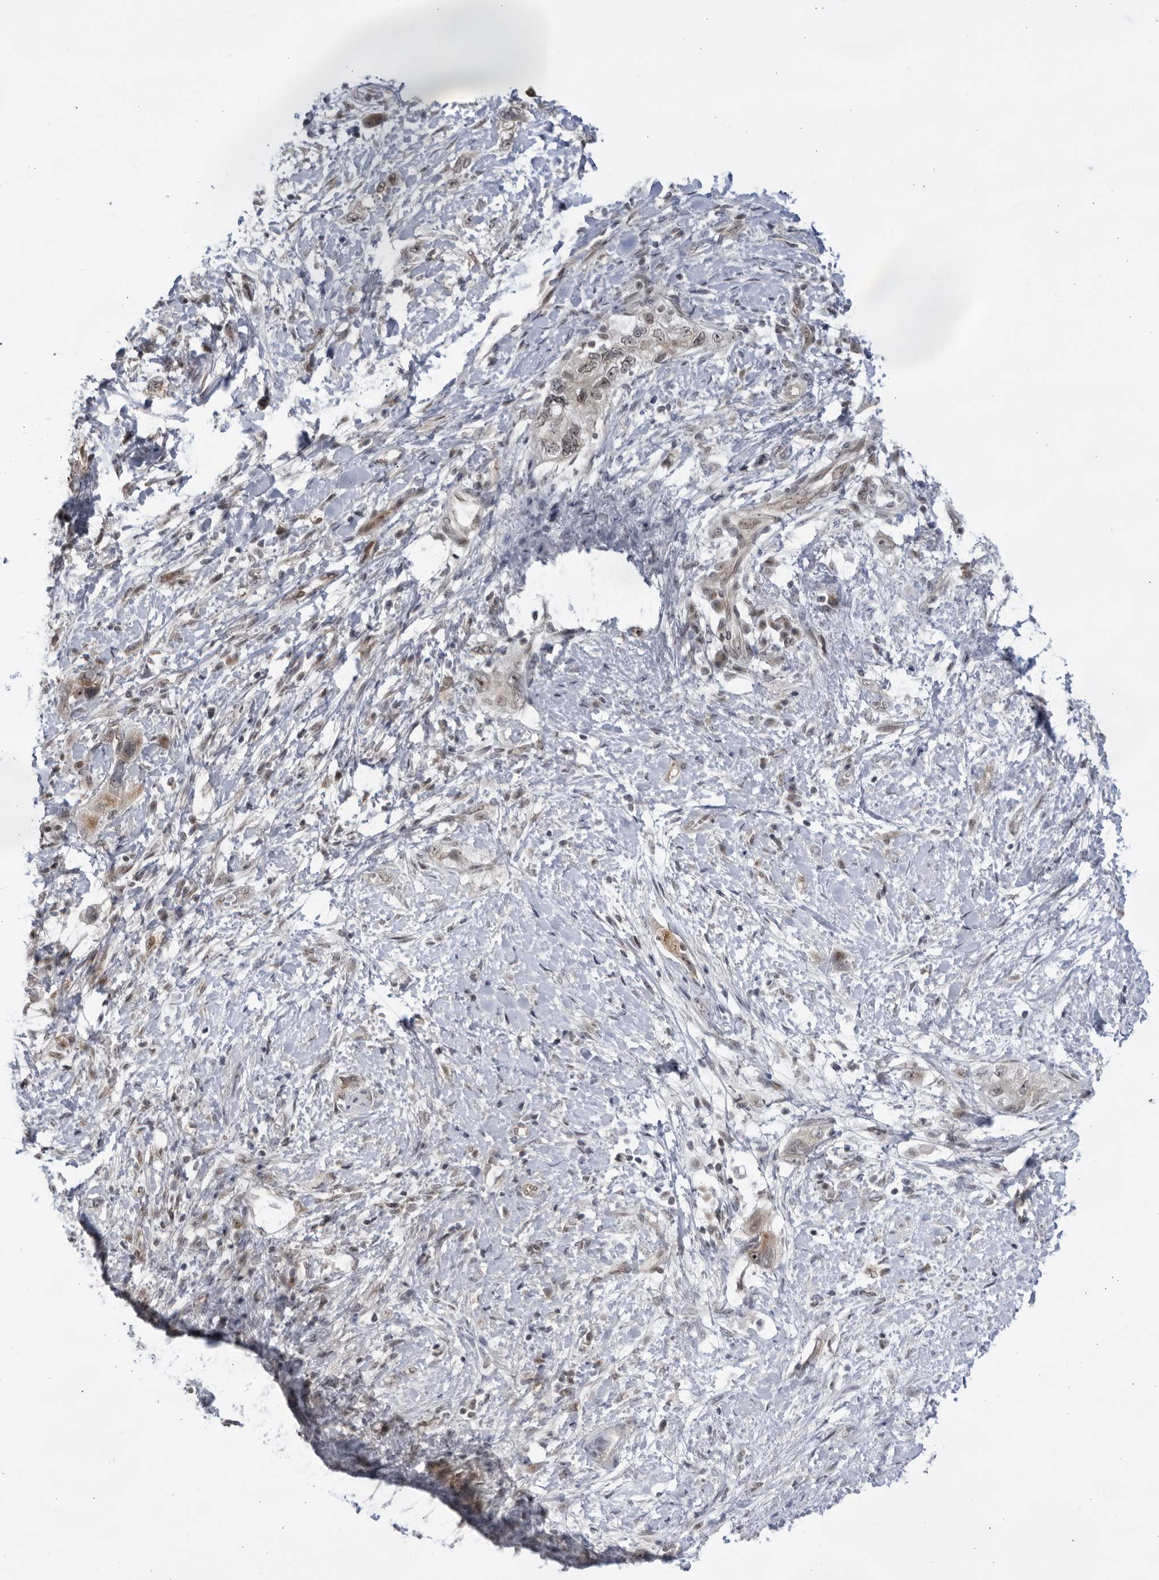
{"staining": {"intensity": "weak", "quantity": ">75%", "location": "nuclear"}, "tissue": "pancreatic cancer", "cell_type": "Tumor cells", "image_type": "cancer", "snomed": [{"axis": "morphology", "description": "Adenocarcinoma, NOS"}, {"axis": "topography", "description": "Pancreas"}], "caption": "Protein staining exhibits weak nuclear expression in approximately >75% of tumor cells in pancreatic cancer.", "gene": "ITGB3BP", "patient": {"sex": "female", "age": 73}}